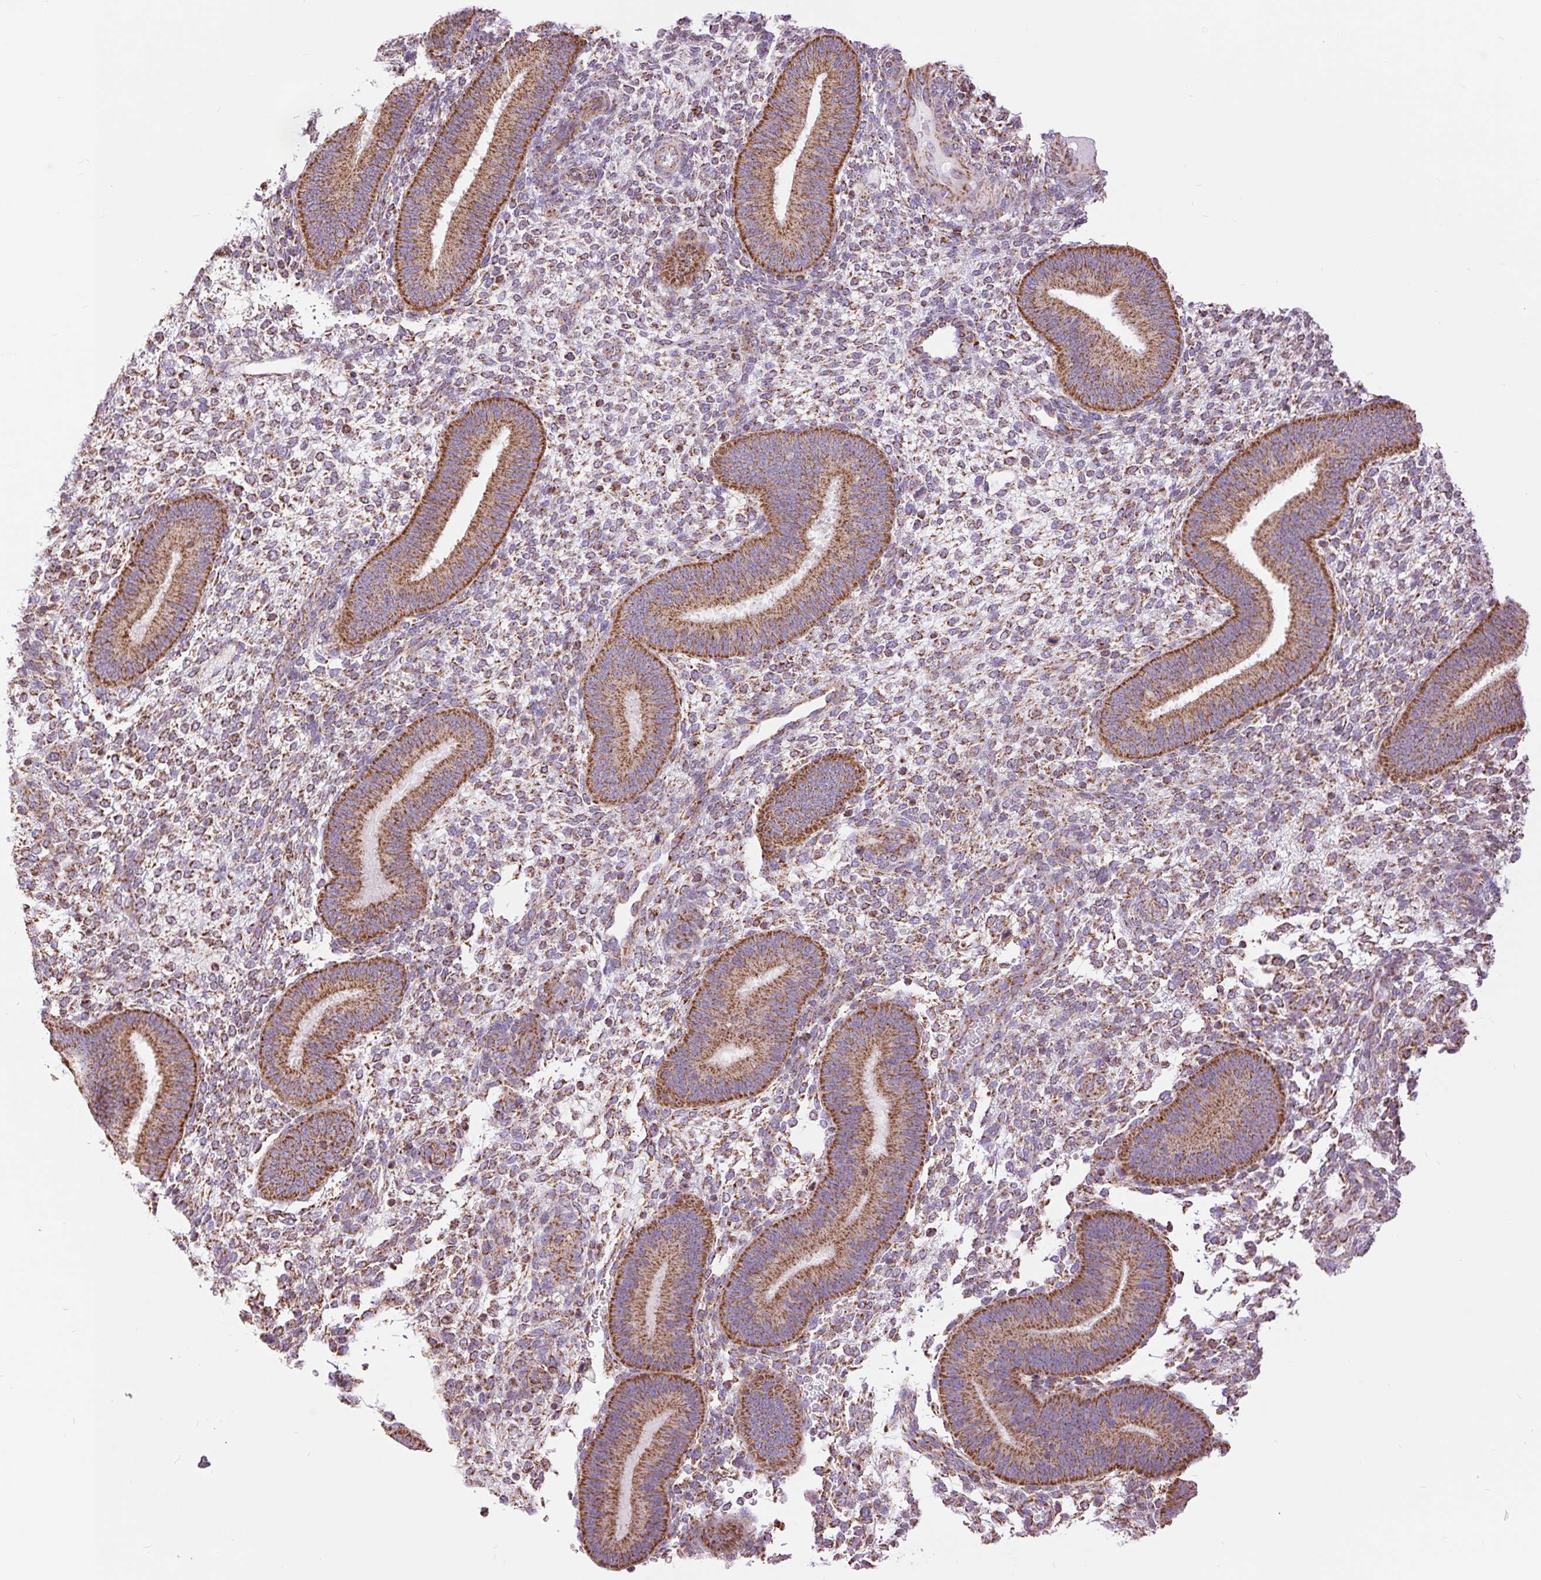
{"staining": {"intensity": "moderate", "quantity": "25%-75%", "location": "cytoplasmic/membranous"}, "tissue": "endometrium", "cell_type": "Cells in endometrial stroma", "image_type": "normal", "snomed": [{"axis": "morphology", "description": "Normal tissue, NOS"}, {"axis": "topography", "description": "Endometrium"}], "caption": "A photomicrograph showing moderate cytoplasmic/membranous staining in about 25%-75% of cells in endometrial stroma in normal endometrium, as visualized by brown immunohistochemical staining.", "gene": "ATP5PB", "patient": {"sex": "female", "age": 39}}